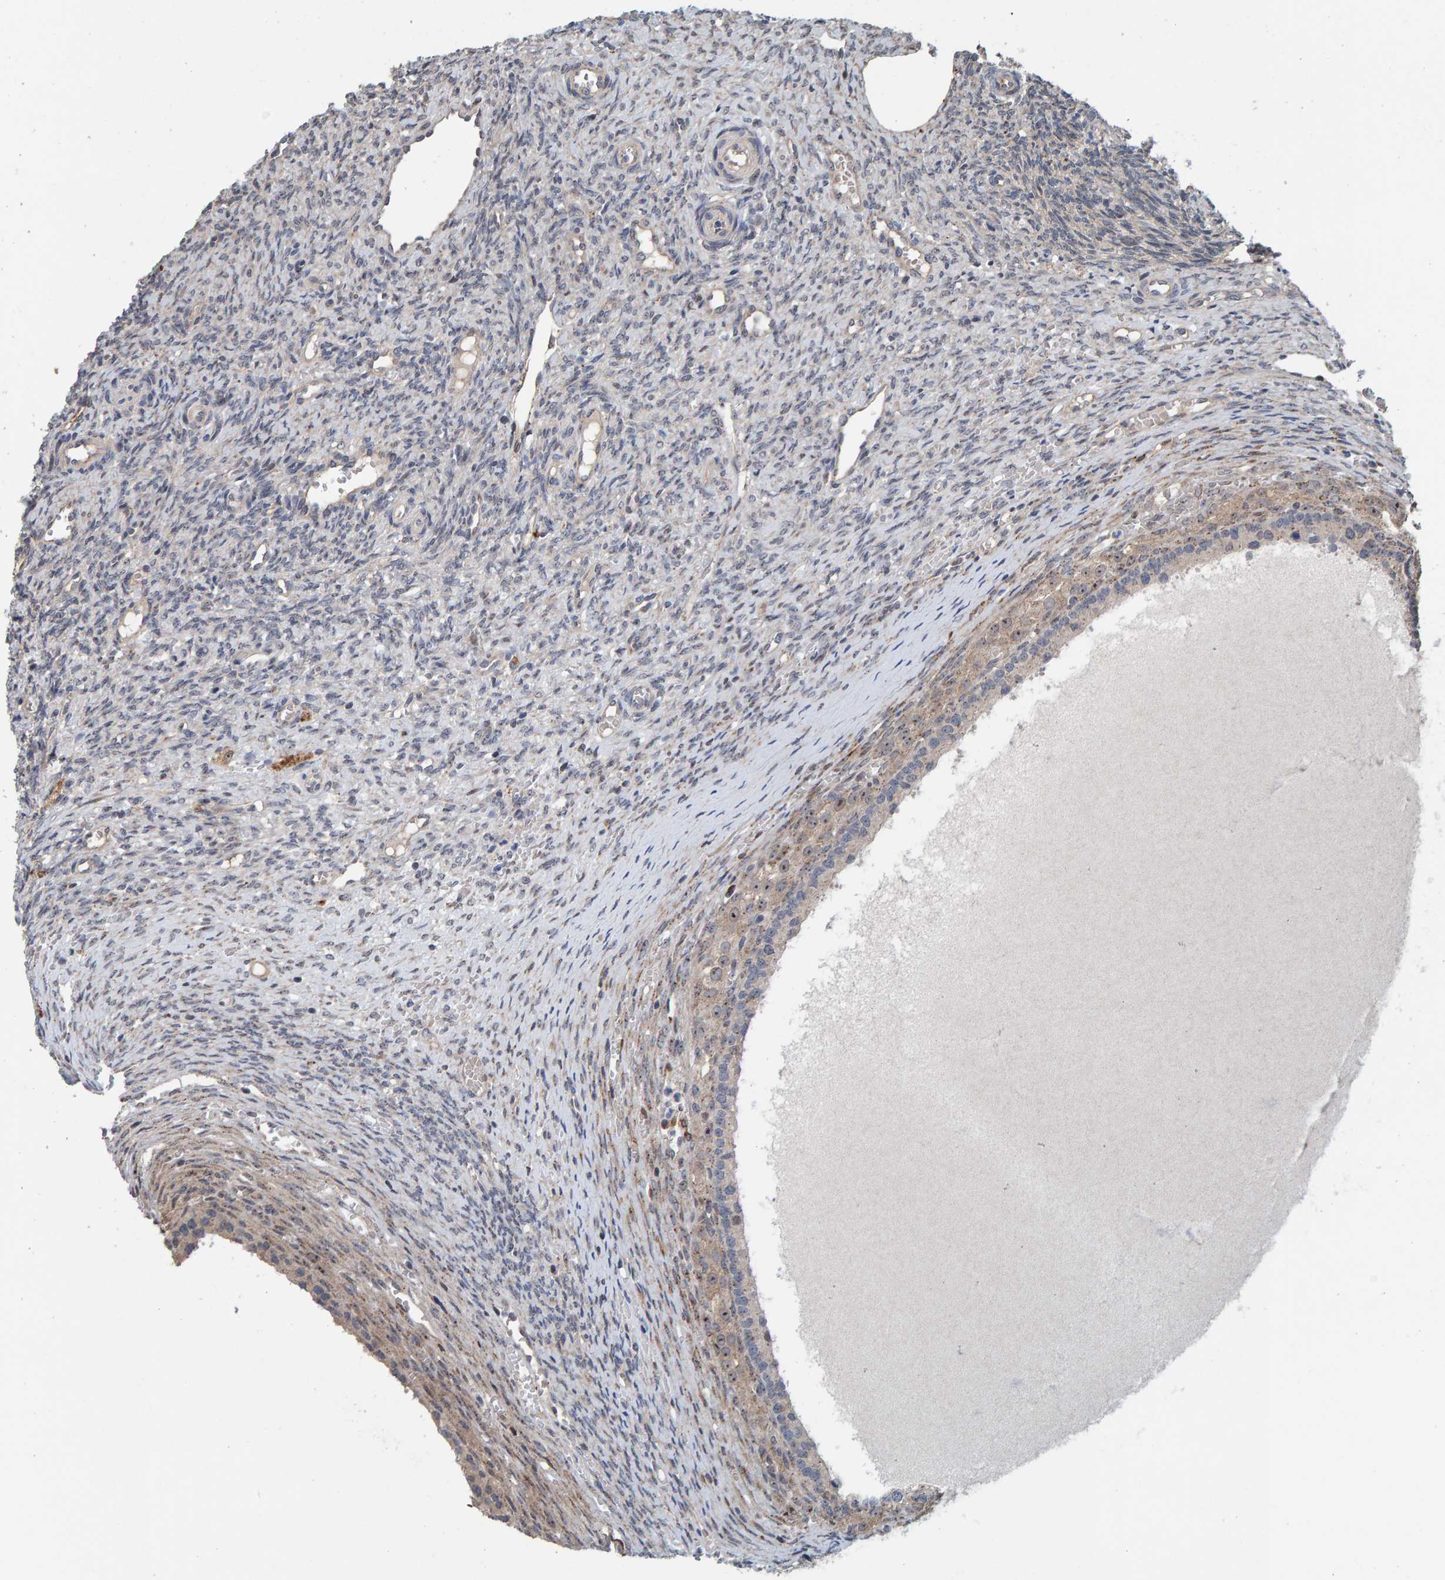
{"staining": {"intensity": "weak", "quantity": ">75%", "location": "cytoplasmic/membranous,nuclear"}, "tissue": "ovary", "cell_type": "Follicle cells", "image_type": "normal", "snomed": [{"axis": "morphology", "description": "Normal tissue, NOS"}, {"axis": "topography", "description": "Ovary"}], "caption": "Protein positivity by IHC demonstrates weak cytoplasmic/membranous,nuclear positivity in approximately >75% of follicle cells in benign ovary.", "gene": "CCDC25", "patient": {"sex": "female", "age": 41}}